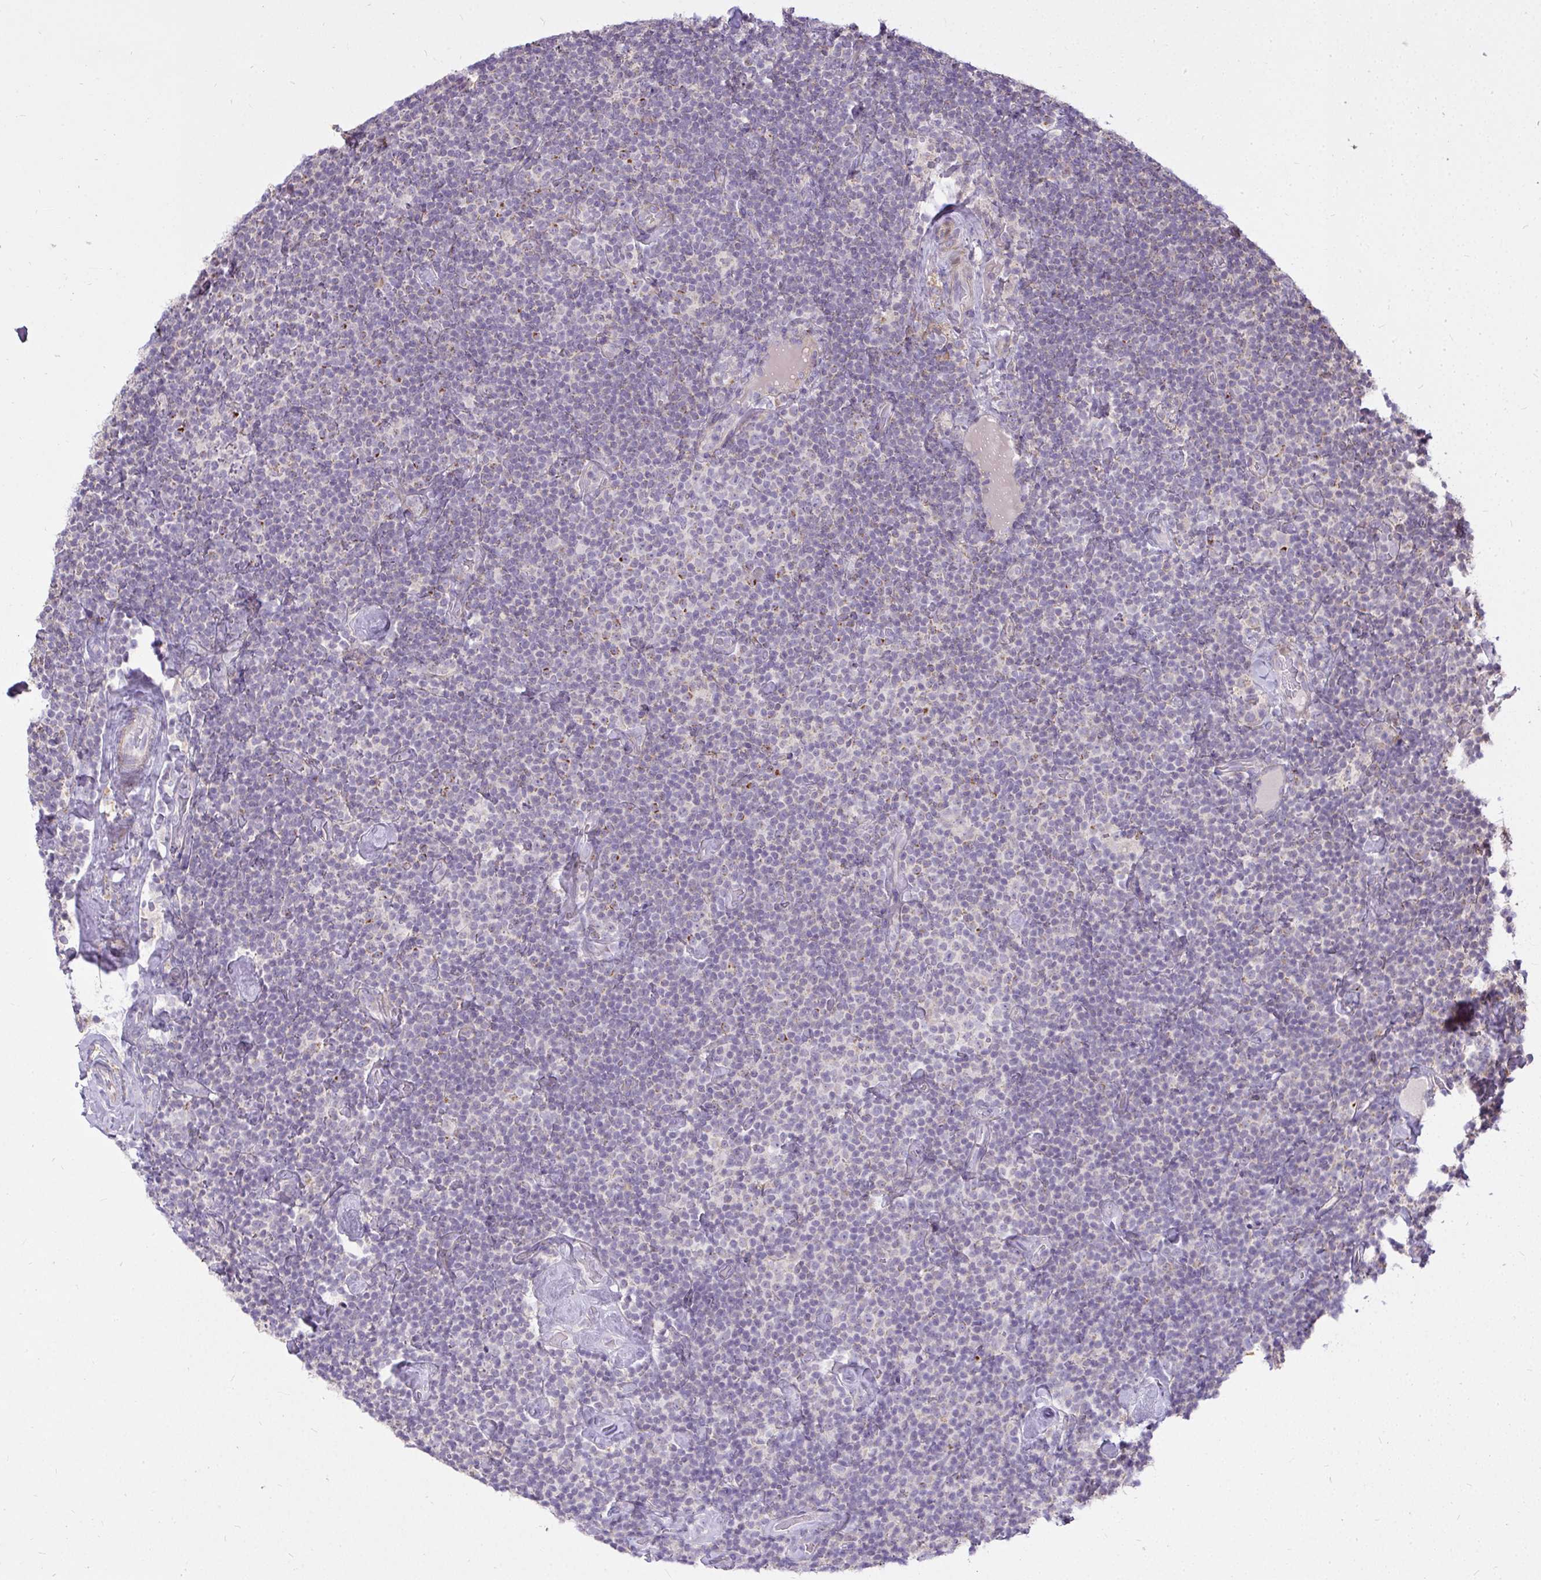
{"staining": {"intensity": "moderate", "quantity": "<25%", "location": "cytoplasmic/membranous"}, "tissue": "lymphoma", "cell_type": "Tumor cells", "image_type": "cancer", "snomed": [{"axis": "morphology", "description": "Malignant lymphoma, non-Hodgkin's type, Low grade"}, {"axis": "topography", "description": "Lymph node"}], "caption": "There is low levels of moderate cytoplasmic/membranous expression in tumor cells of low-grade malignant lymphoma, non-Hodgkin's type, as demonstrated by immunohistochemical staining (brown color).", "gene": "STRIP1", "patient": {"sex": "male", "age": 81}}